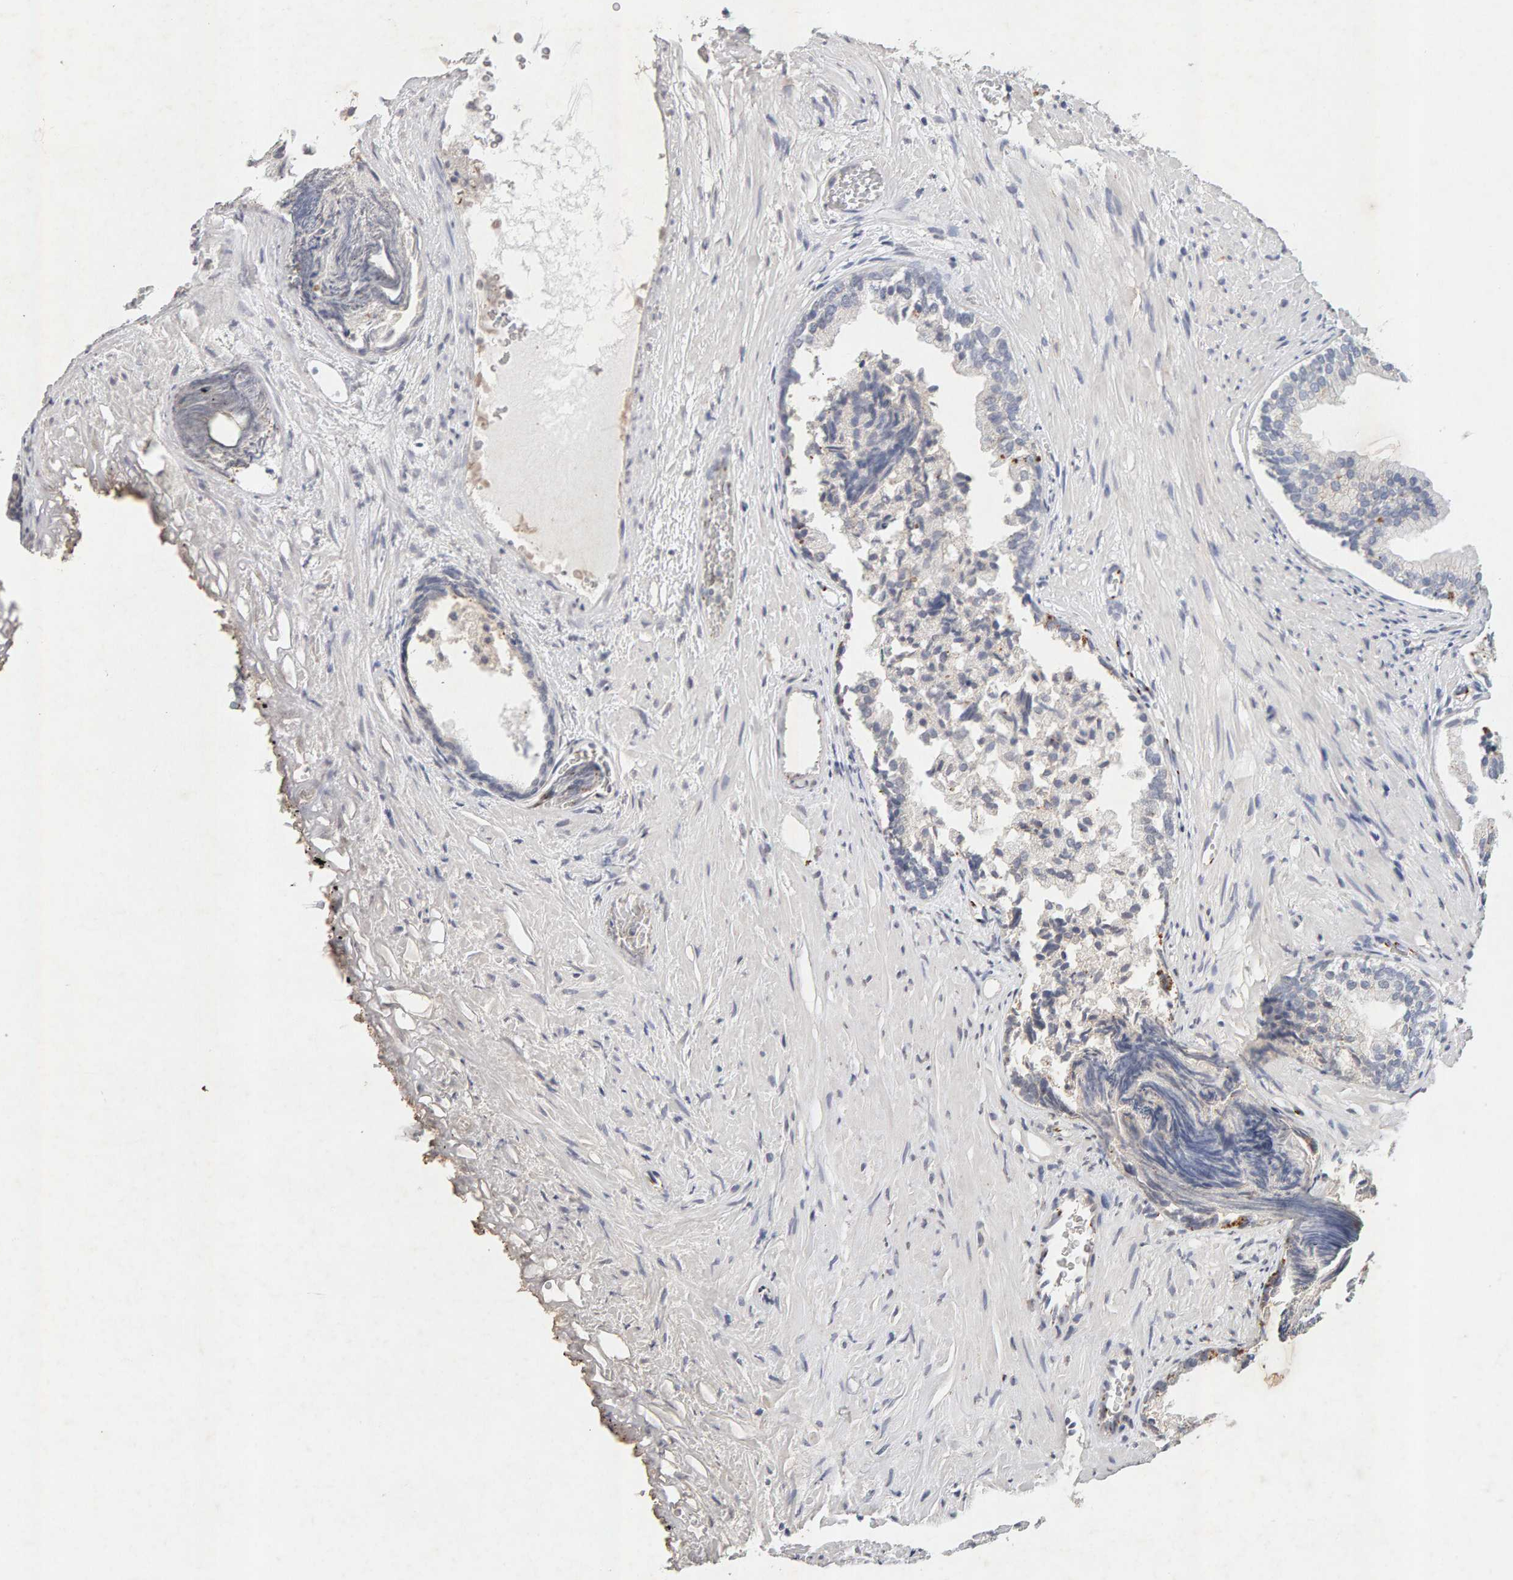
{"staining": {"intensity": "negative", "quantity": "none", "location": "none"}, "tissue": "prostate", "cell_type": "Glandular cells", "image_type": "normal", "snomed": [{"axis": "morphology", "description": "Normal tissue, NOS"}, {"axis": "topography", "description": "Prostate"}], "caption": "Immunohistochemical staining of benign human prostate reveals no significant staining in glandular cells.", "gene": "PTPRM", "patient": {"sex": "male", "age": 76}}